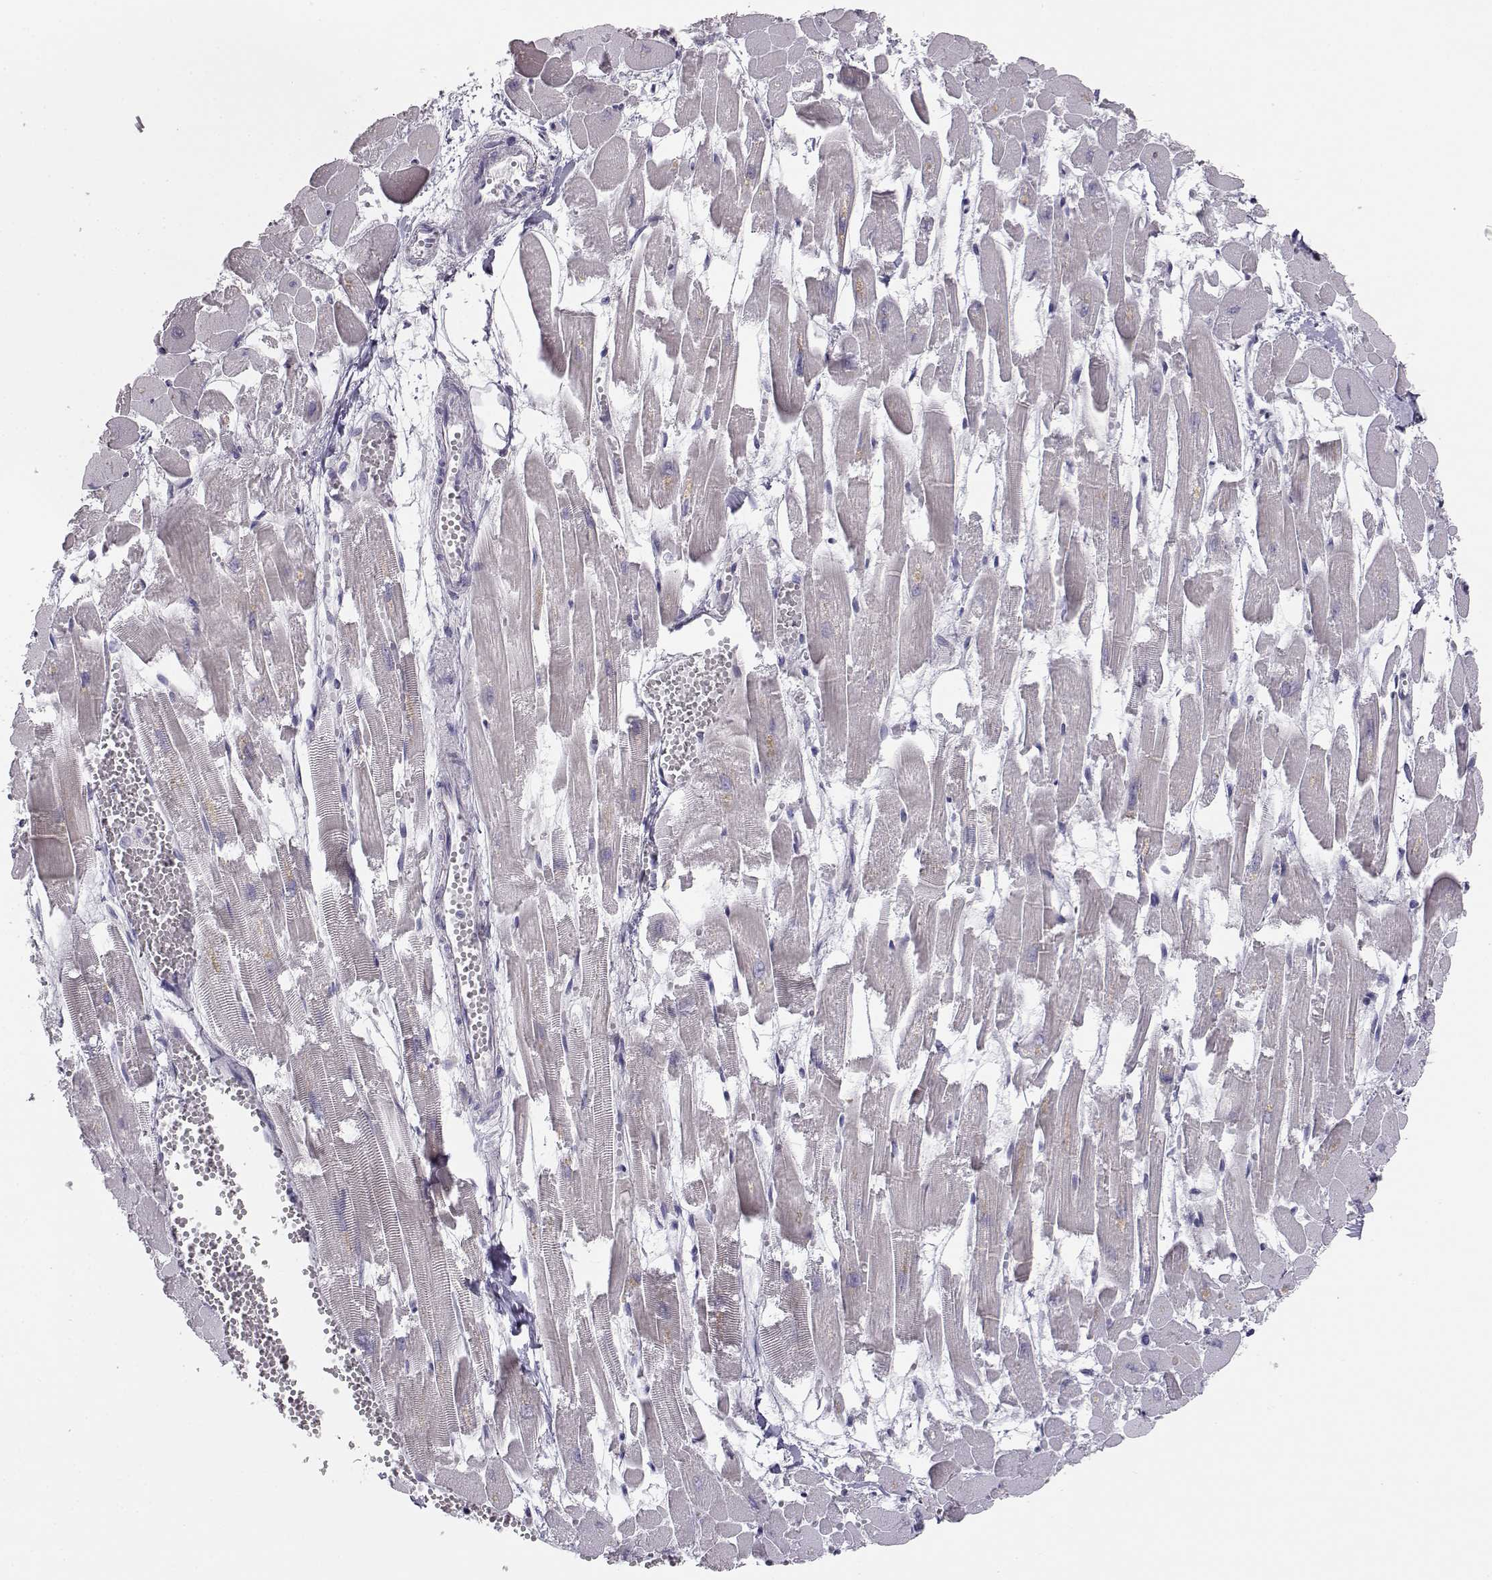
{"staining": {"intensity": "negative", "quantity": "none", "location": "none"}, "tissue": "heart muscle", "cell_type": "Cardiomyocytes", "image_type": "normal", "snomed": [{"axis": "morphology", "description": "Normal tissue, NOS"}, {"axis": "topography", "description": "Heart"}], "caption": "There is no significant expression in cardiomyocytes of heart muscle.", "gene": "MYCBPAP", "patient": {"sex": "female", "age": 52}}